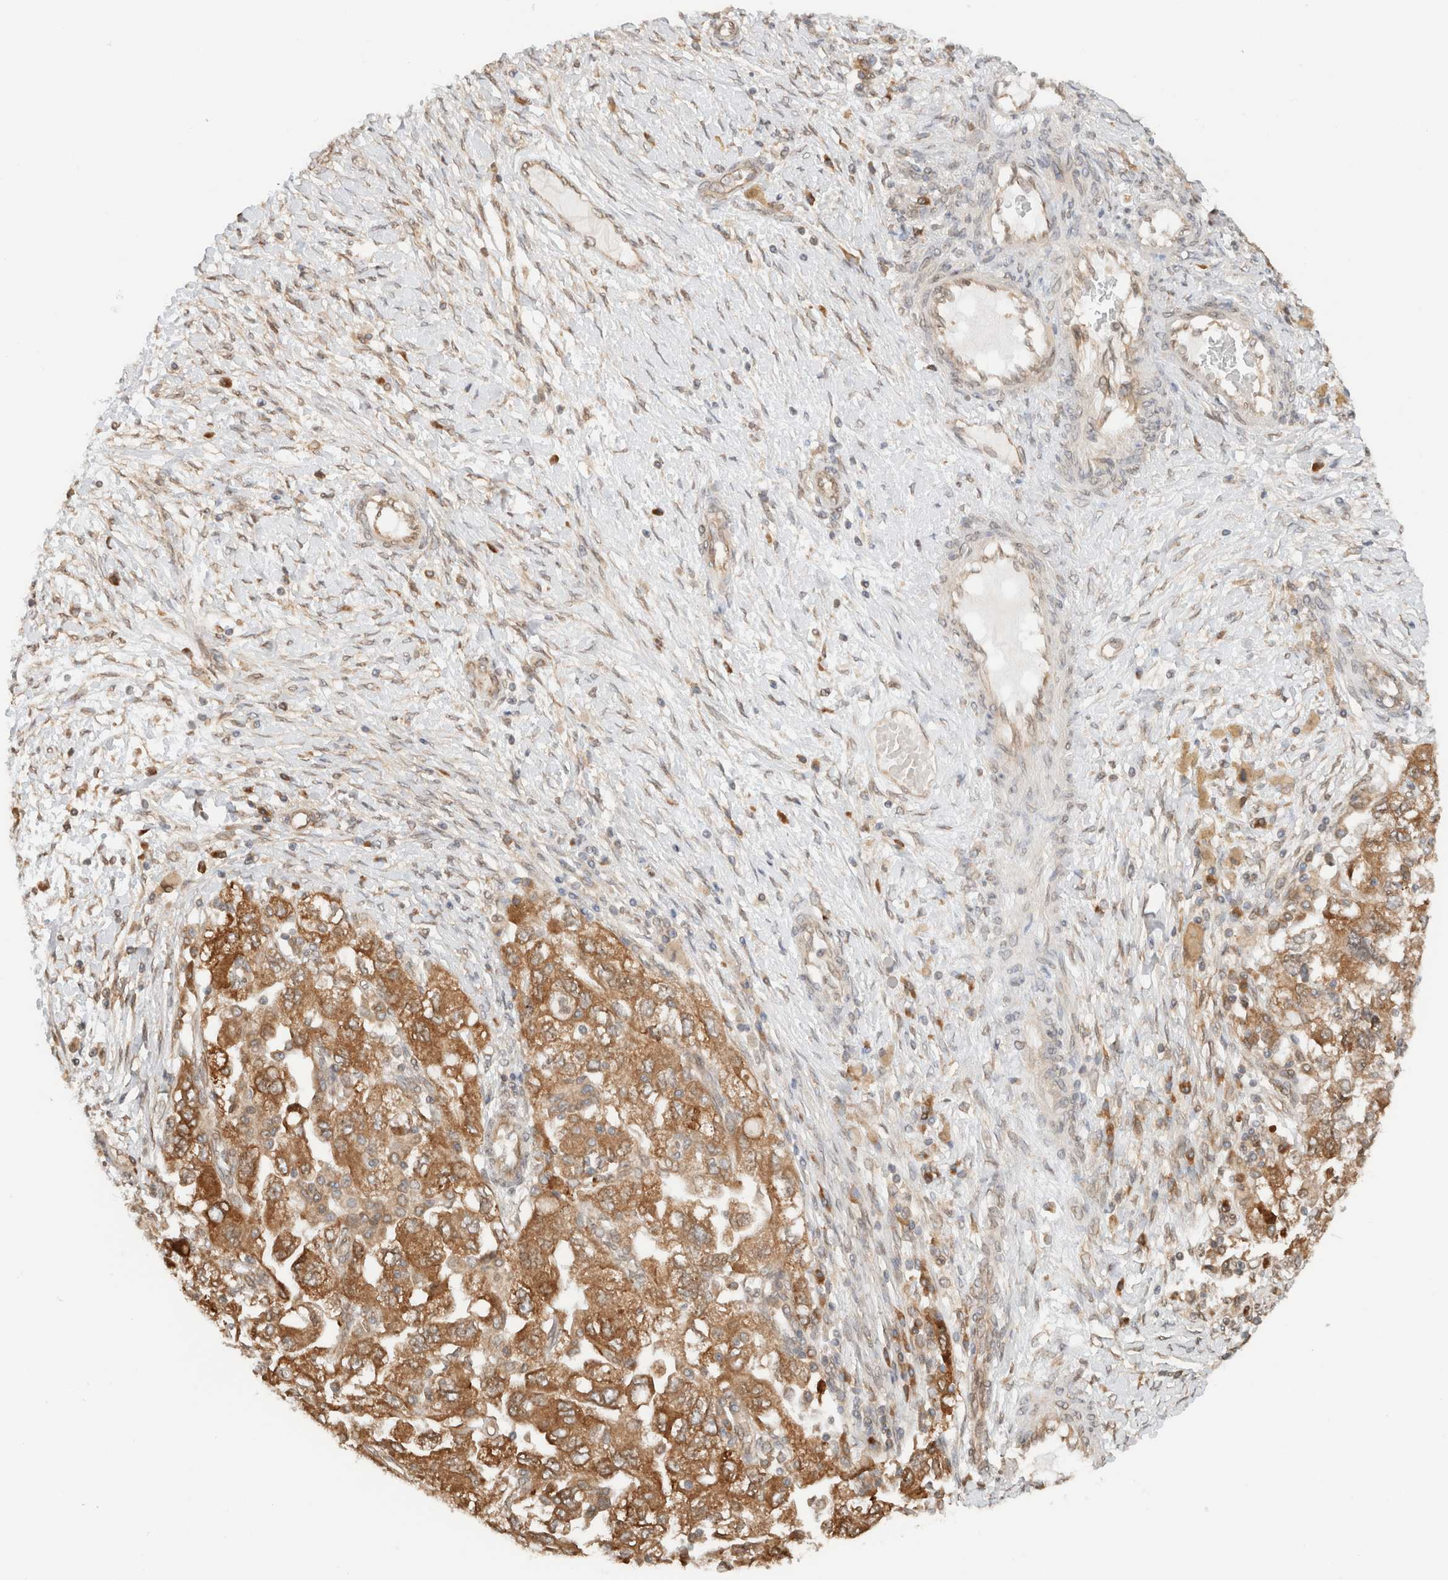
{"staining": {"intensity": "moderate", "quantity": ">75%", "location": "cytoplasmic/membranous"}, "tissue": "ovarian cancer", "cell_type": "Tumor cells", "image_type": "cancer", "snomed": [{"axis": "morphology", "description": "Carcinoma, NOS"}, {"axis": "morphology", "description": "Cystadenocarcinoma, serous, NOS"}, {"axis": "topography", "description": "Ovary"}], "caption": "DAB immunohistochemical staining of ovarian serous cystadenocarcinoma shows moderate cytoplasmic/membranous protein expression in about >75% of tumor cells.", "gene": "ARFGEF2", "patient": {"sex": "female", "age": 69}}